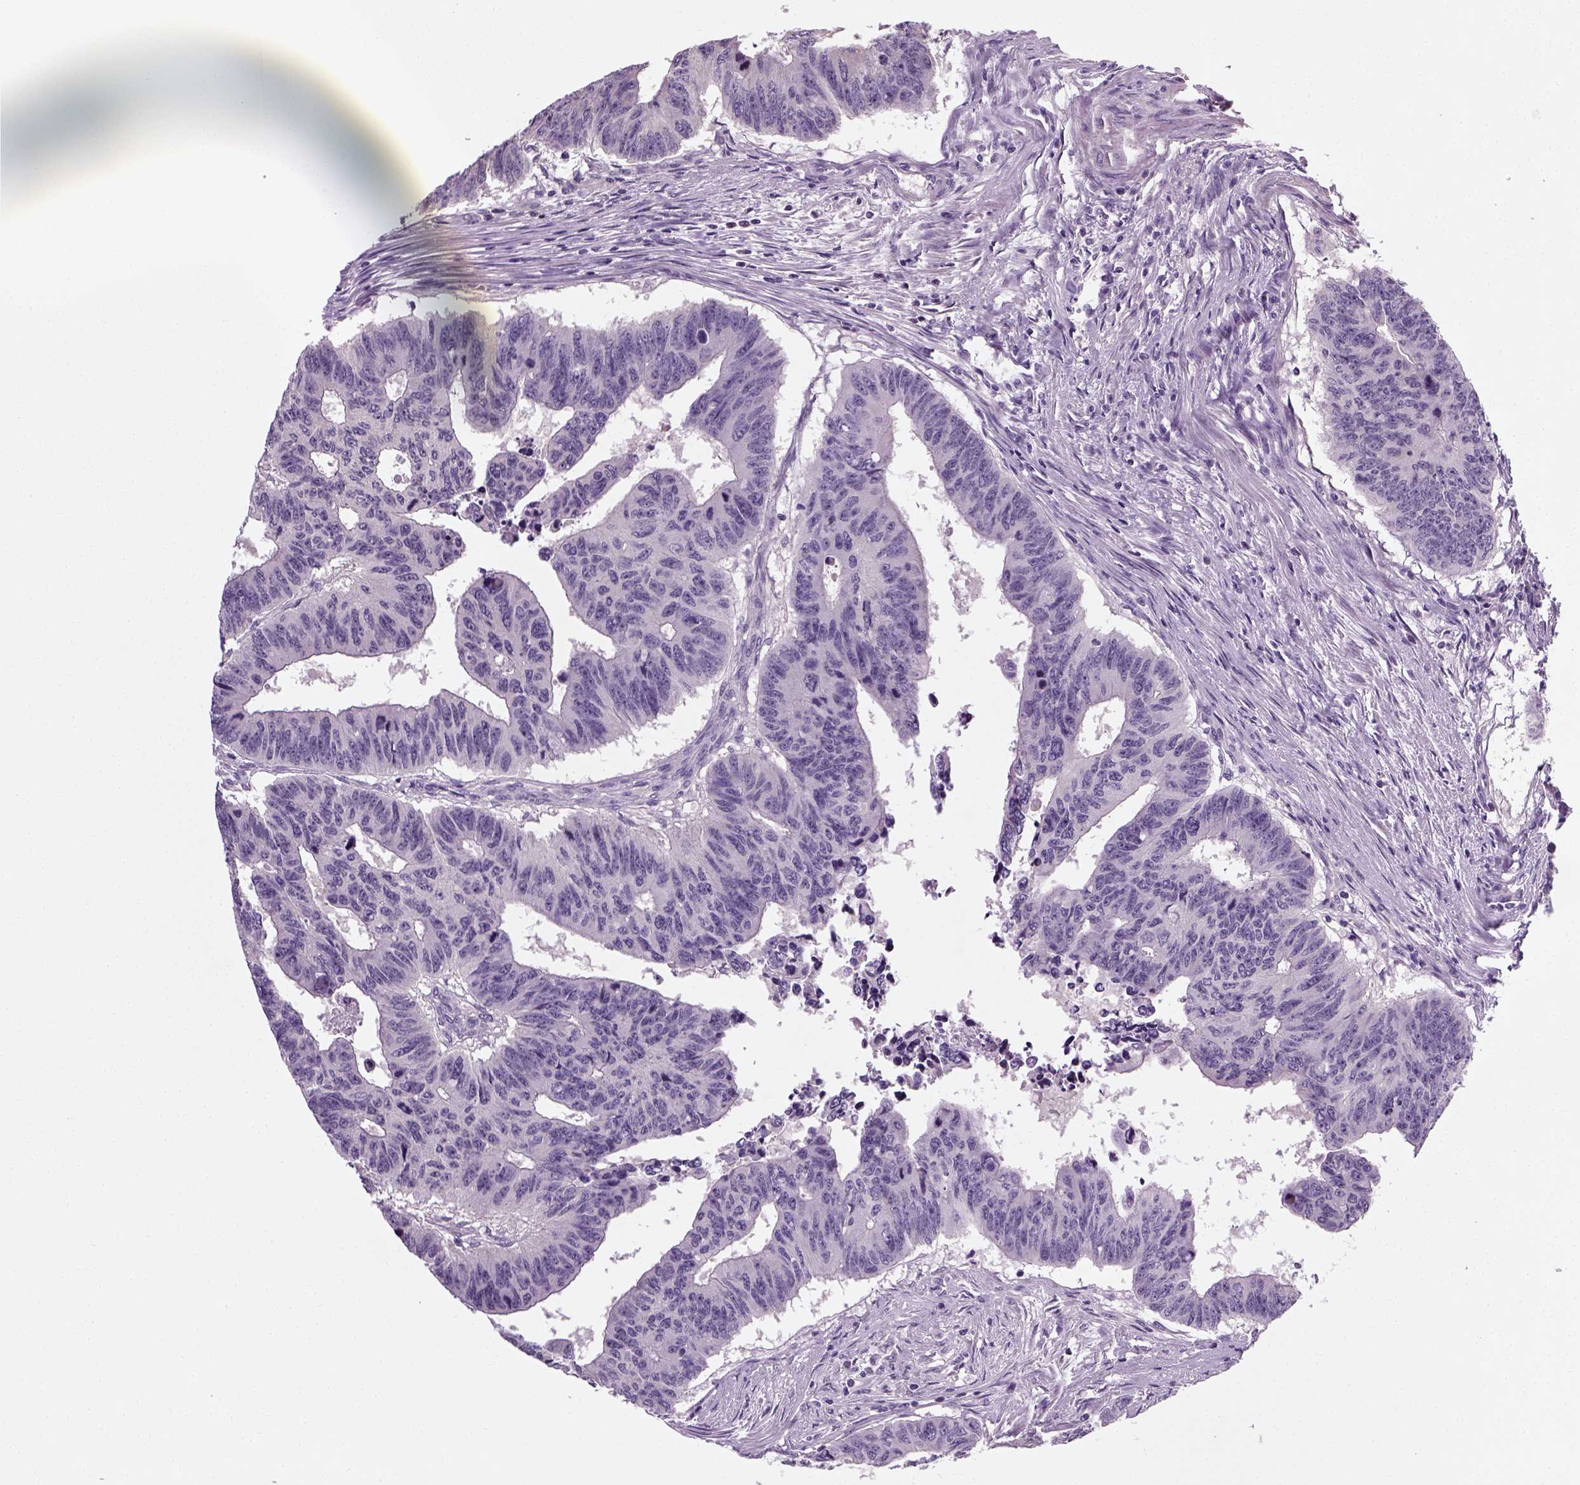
{"staining": {"intensity": "negative", "quantity": "none", "location": "none"}, "tissue": "colorectal cancer", "cell_type": "Tumor cells", "image_type": "cancer", "snomed": [{"axis": "morphology", "description": "Adenocarcinoma, NOS"}, {"axis": "topography", "description": "Rectum"}], "caption": "Protein analysis of adenocarcinoma (colorectal) reveals no significant staining in tumor cells.", "gene": "ELOVL3", "patient": {"sex": "female", "age": 85}}